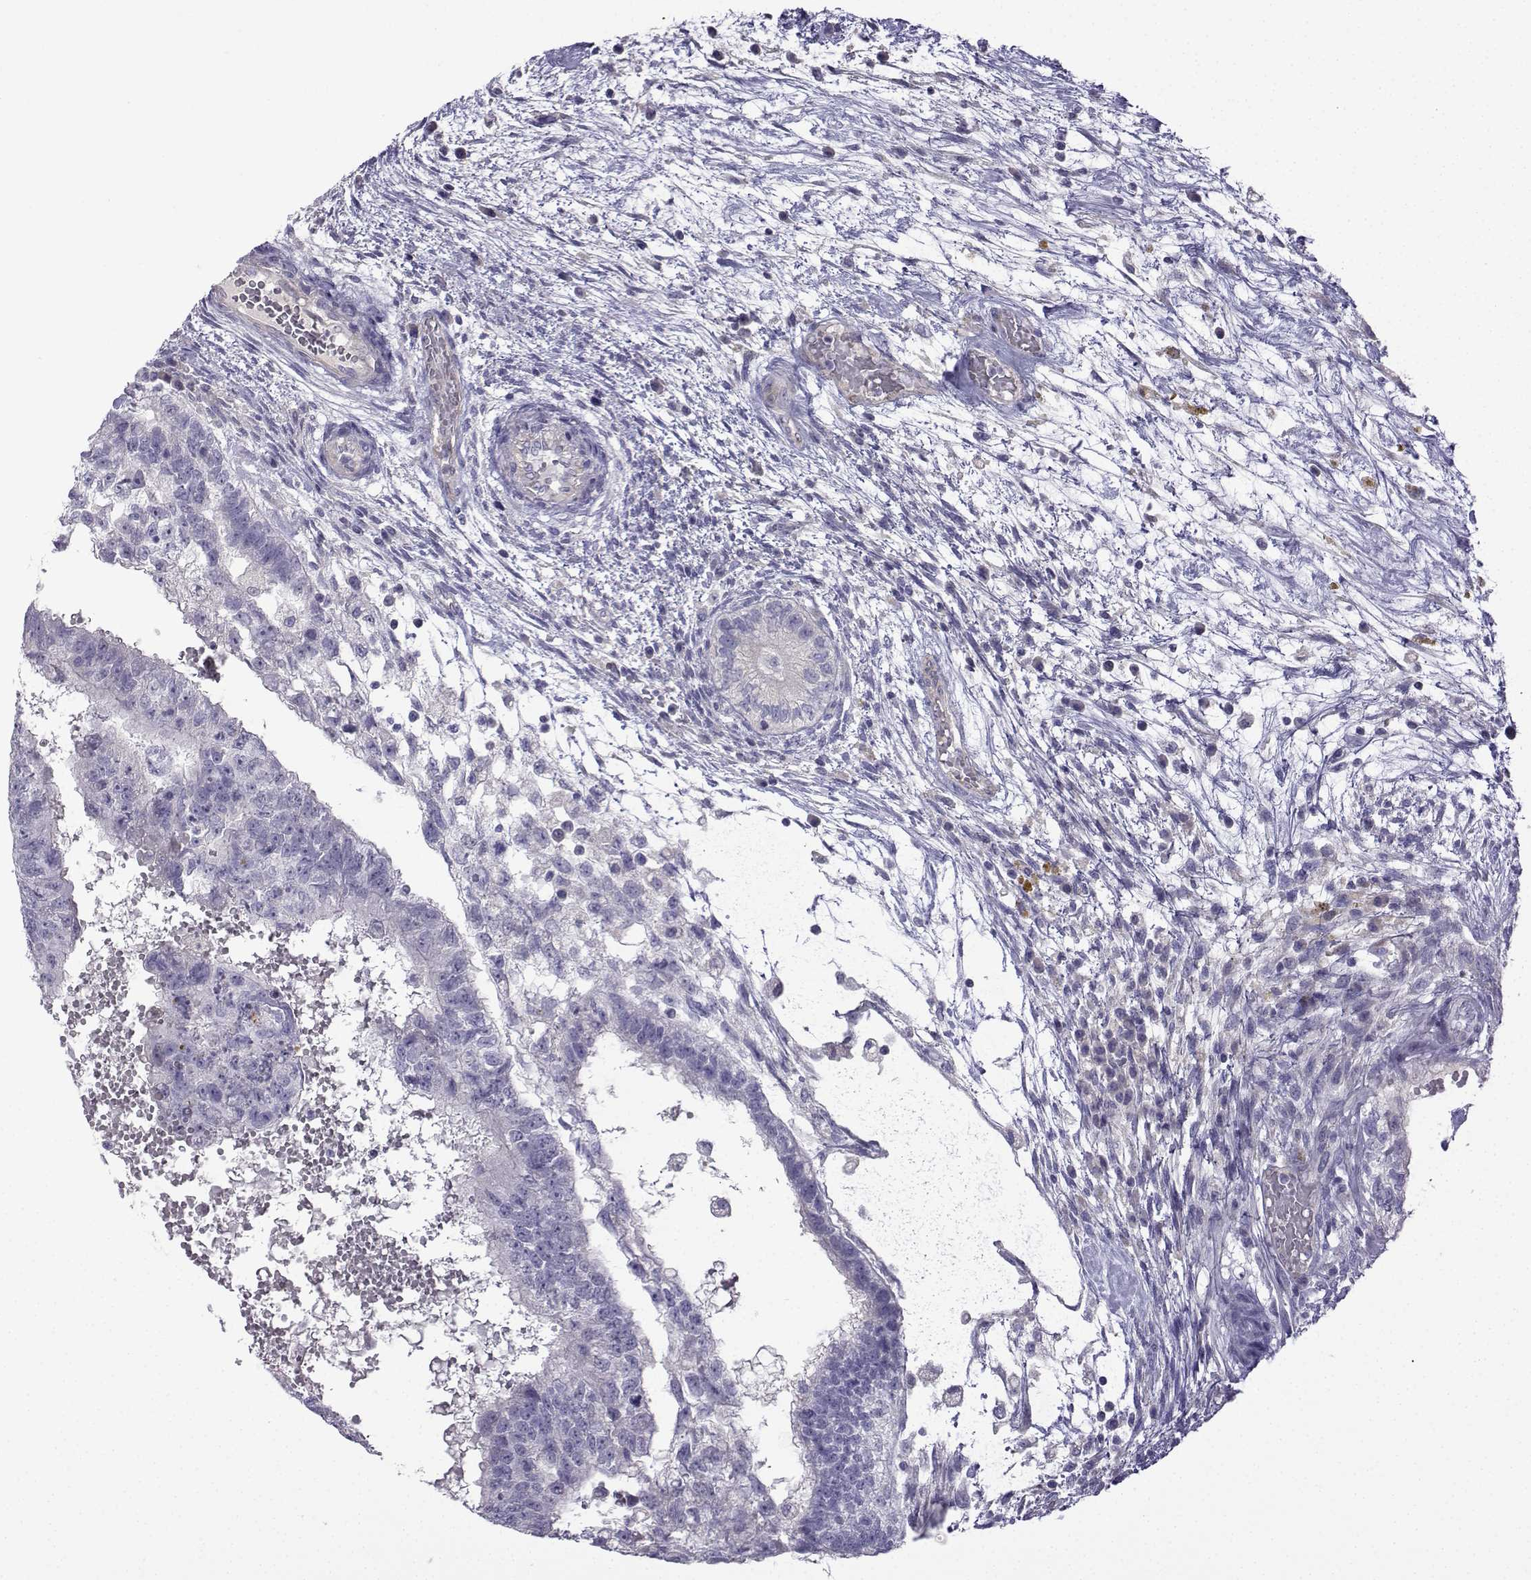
{"staining": {"intensity": "negative", "quantity": "none", "location": "none"}, "tissue": "testis cancer", "cell_type": "Tumor cells", "image_type": "cancer", "snomed": [{"axis": "morphology", "description": "Normal tissue, NOS"}, {"axis": "morphology", "description": "Carcinoma, Embryonal, NOS"}, {"axis": "topography", "description": "Testis"}, {"axis": "topography", "description": "Epididymis"}], "caption": "The image shows no significant positivity in tumor cells of testis cancer. (DAB immunohistochemistry (IHC), high magnification).", "gene": "SPACA7", "patient": {"sex": "male", "age": 32}}